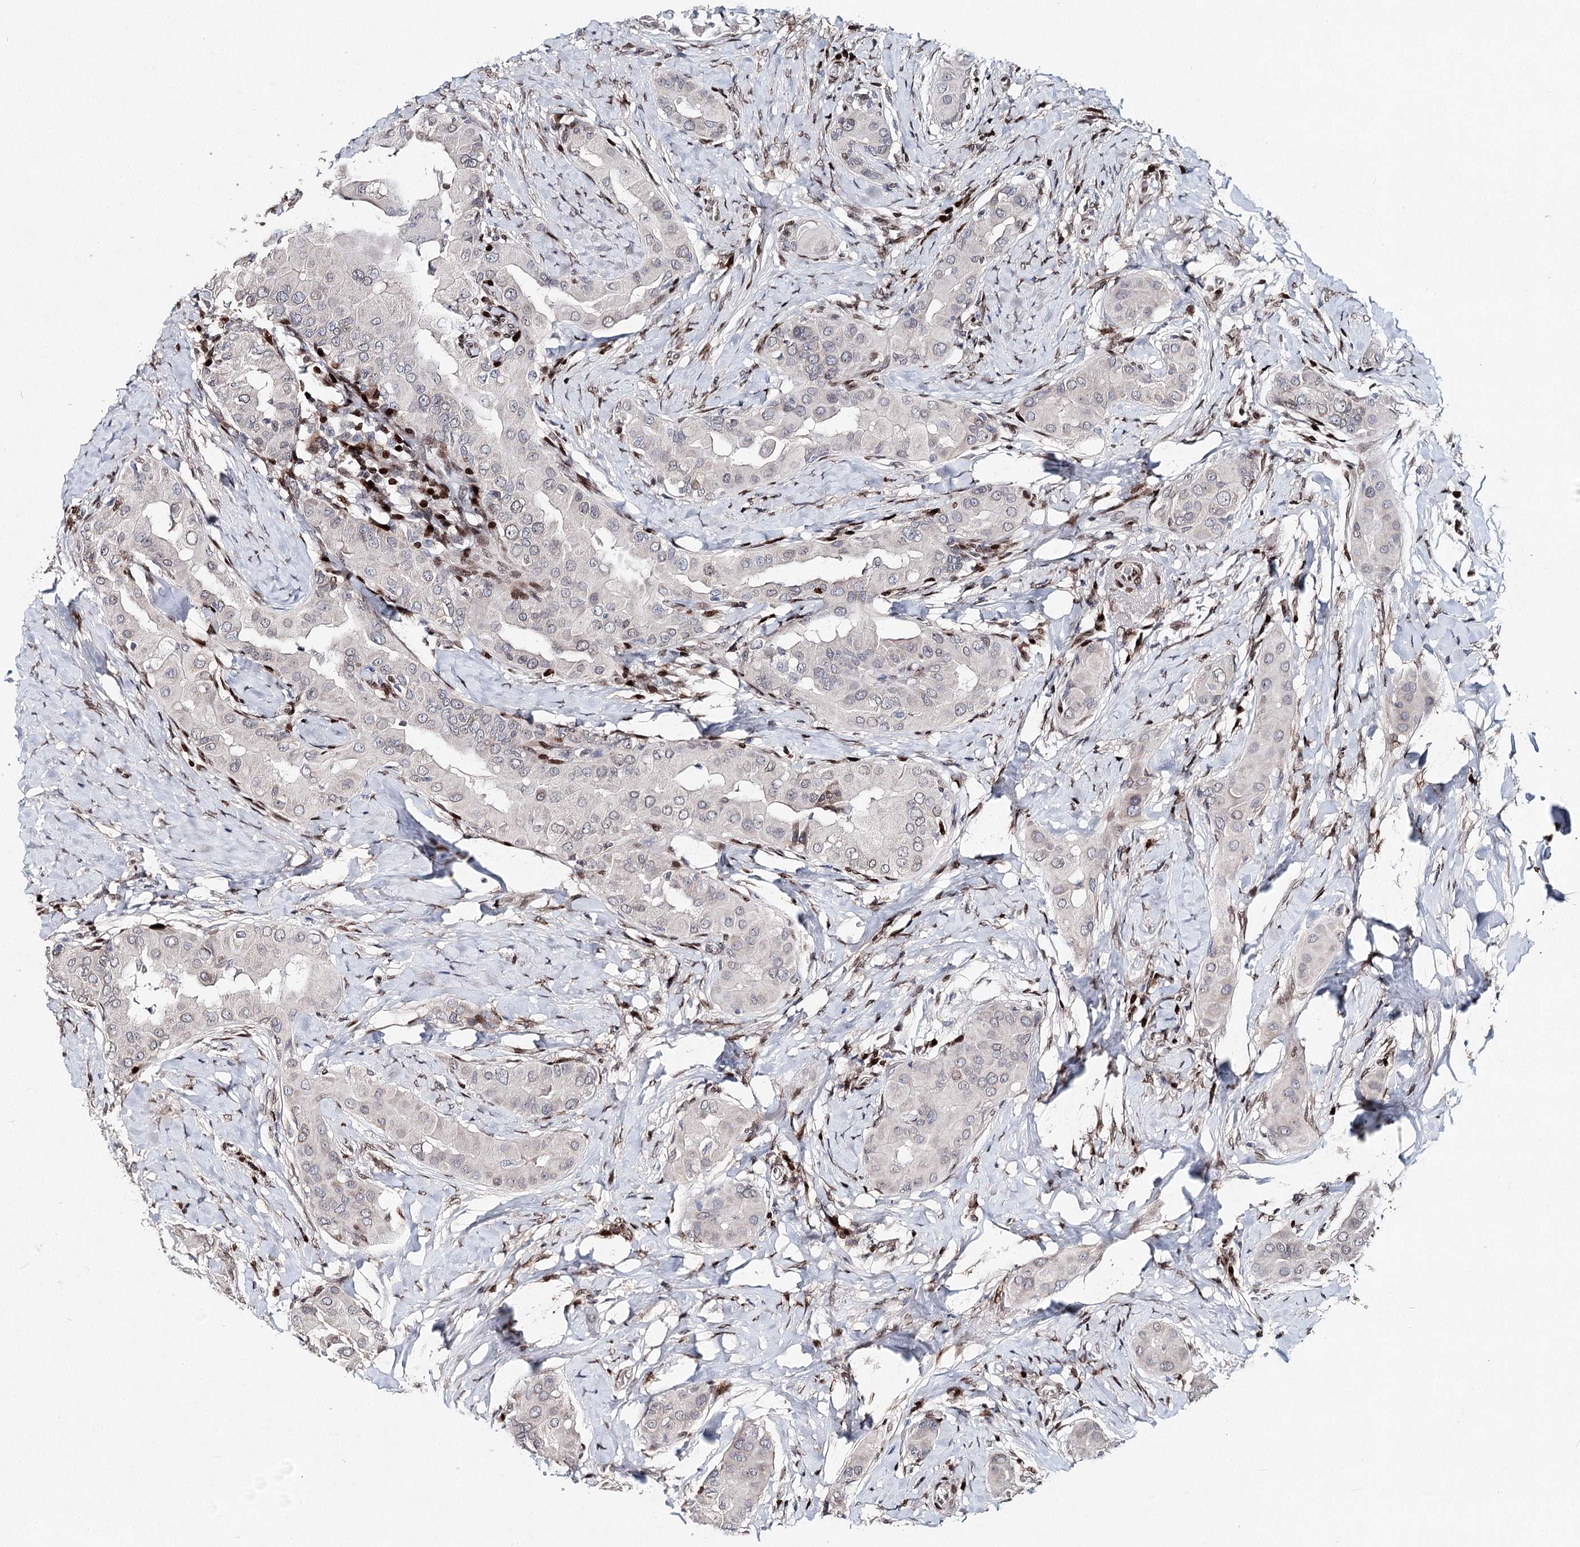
{"staining": {"intensity": "negative", "quantity": "none", "location": "none"}, "tissue": "thyroid cancer", "cell_type": "Tumor cells", "image_type": "cancer", "snomed": [{"axis": "morphology", "description": "Papillary adenocarcinoma, NOS"}, {"axis": "topography", "description": "Thyroid gland"}], "caption": "The photomicrograph displays no significant staining in tumor cells of thyroid cancer (papillary adenocarcinoma).", "gene": "FRMD4A", "patient": {"sex": "male", "age": 33}}